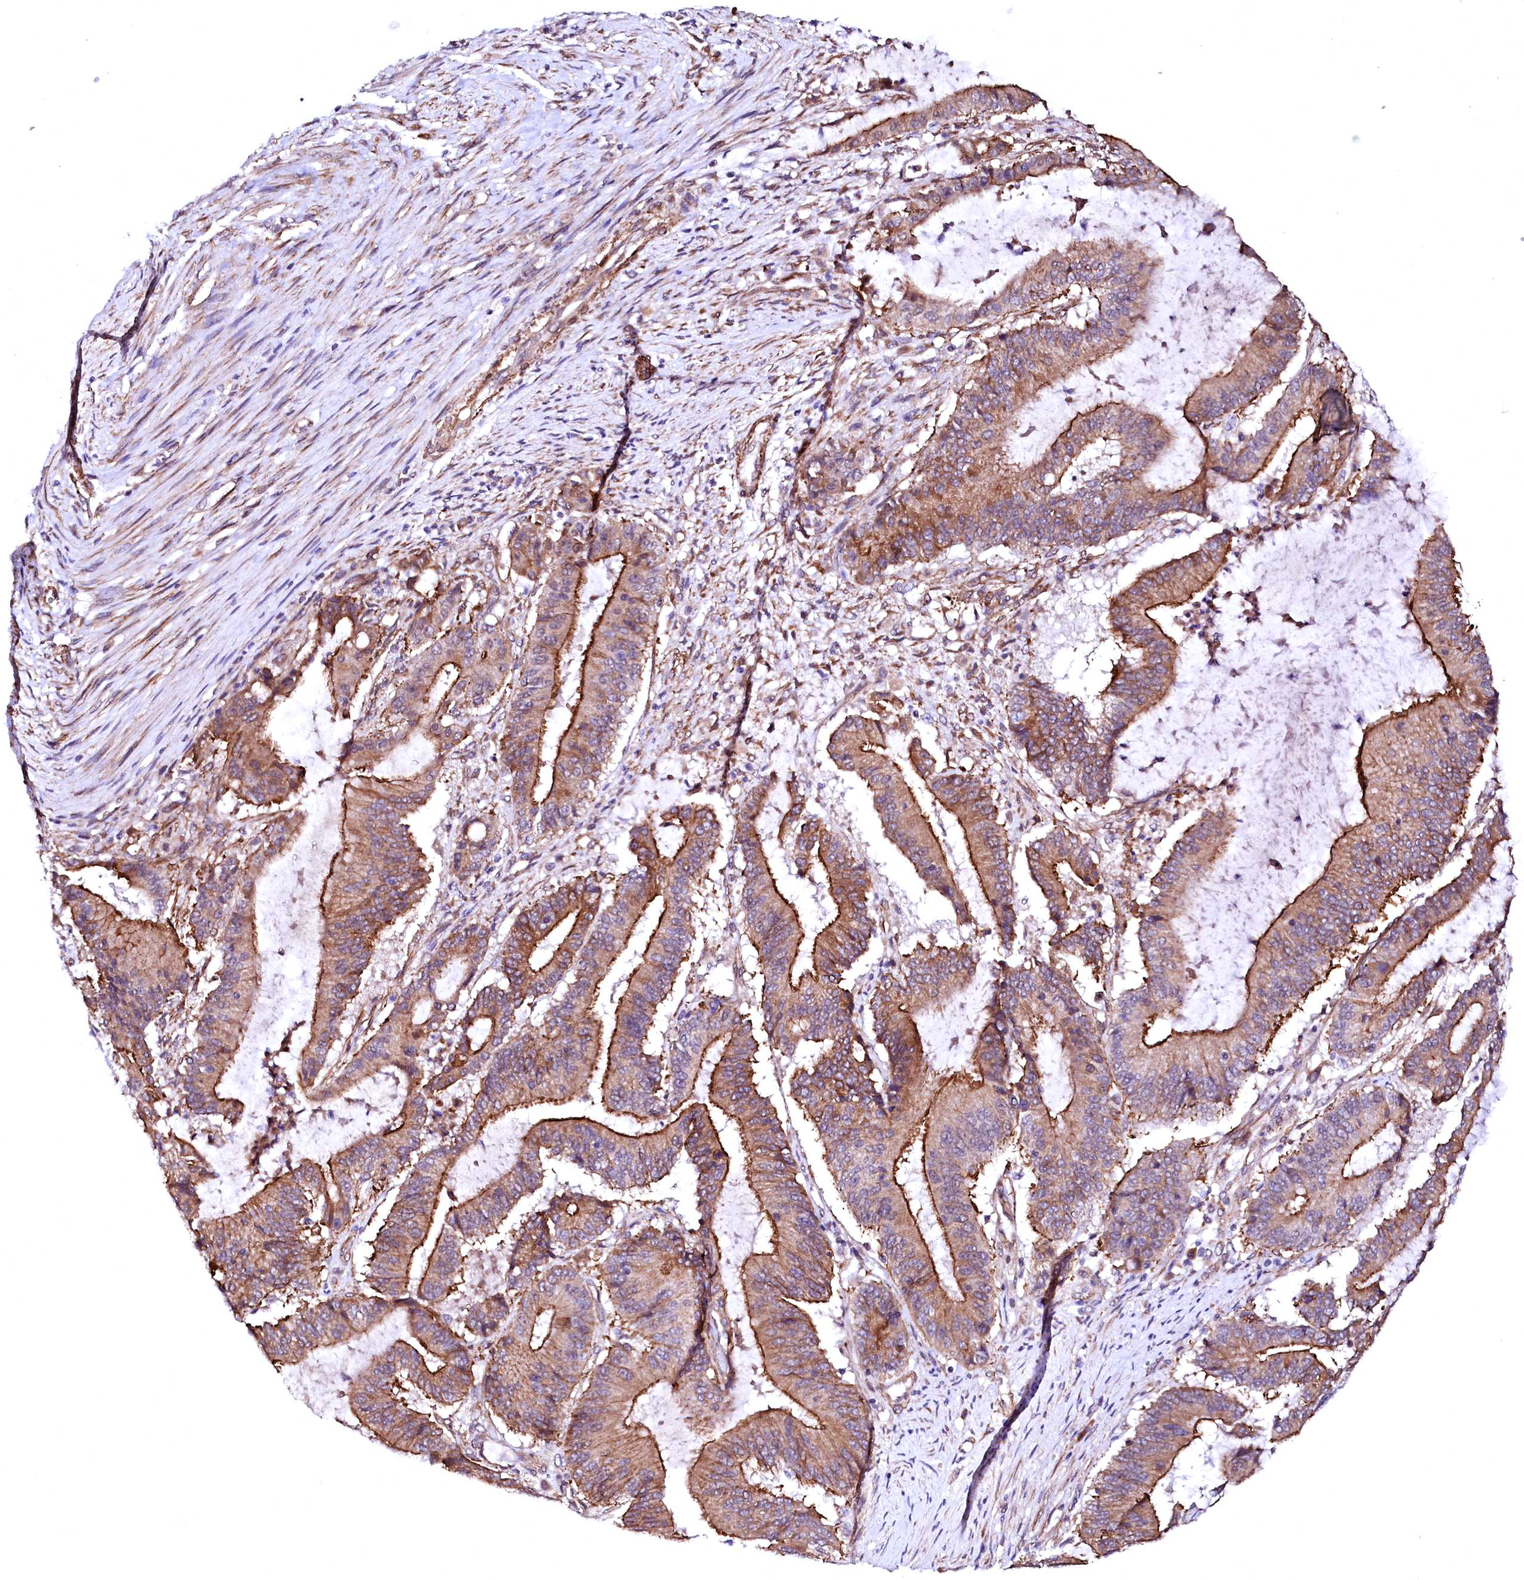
{"staining": {"intensity": "moderate", "quantity": ">75%", "location": "cytoplasmic/membranous"}, "tissue": "liver cancer", "cell_type": "Tumor cells", "image_type": "cancer", "snomed": [{"axis": "morphology", "description": "Normal tissue, NOS"}, {"axis": "morphology", "description": "Cholangiocarcinoma"}, {"axis": "topography", "description": "Liver"}, {"axis": "topography", "description": "Peripheral nerve tissue"}], "caption": "This histopathology image reveals IHC staining of liver cholangiocarcinoma, with medium moderate cytoplasmic/membranous expression in approximately >75% of tumor cells.", "gene": "GPR176", "patient": {"sex": "female", "age": 73}}